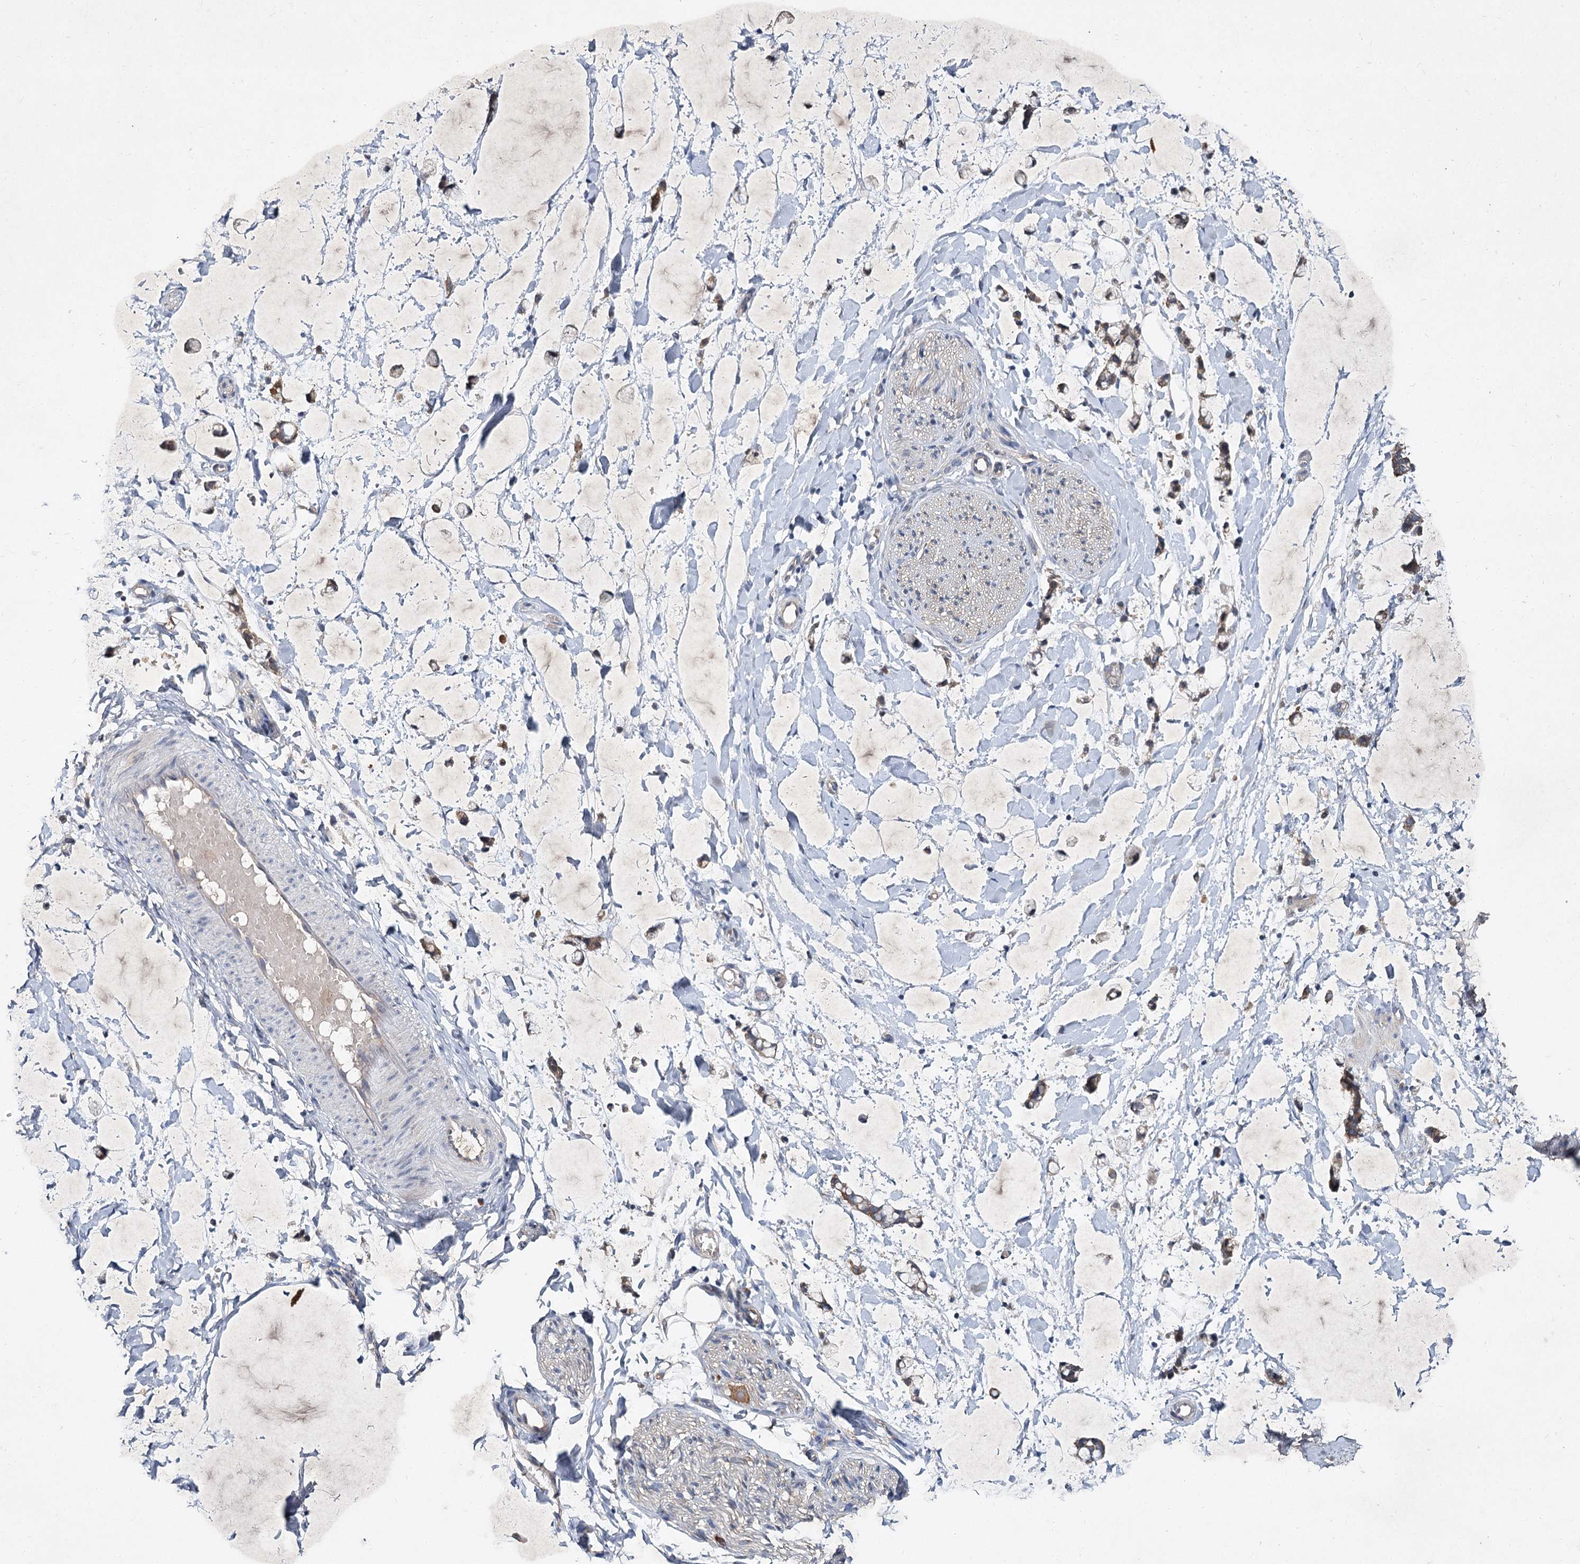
{"staining": {"intensity": "negative", "quantity": "none", "location": "none"}, "tissue": "adipose tissue", "cell_type": "Adipocytes", "image_type": "normal", "snomed": [{"axis": "morphology", "description": "Normal tissue, NOS"}, {"axis": "morphology", "description": "Adenocarcinoma, NOS"}, {"axis": "topography", "description": "Colon"}, {"axis": "topography", "description": "Peripheral nerve tissue"}], "caption": "Immunohistochemistry (IHC) photomicrograph of unremarkable human adipose tissue stained for a protein (brown), which displays no expression in adipocytes.", "gene": "MFN1", "patient": {"sex": "male", "age": 14}}